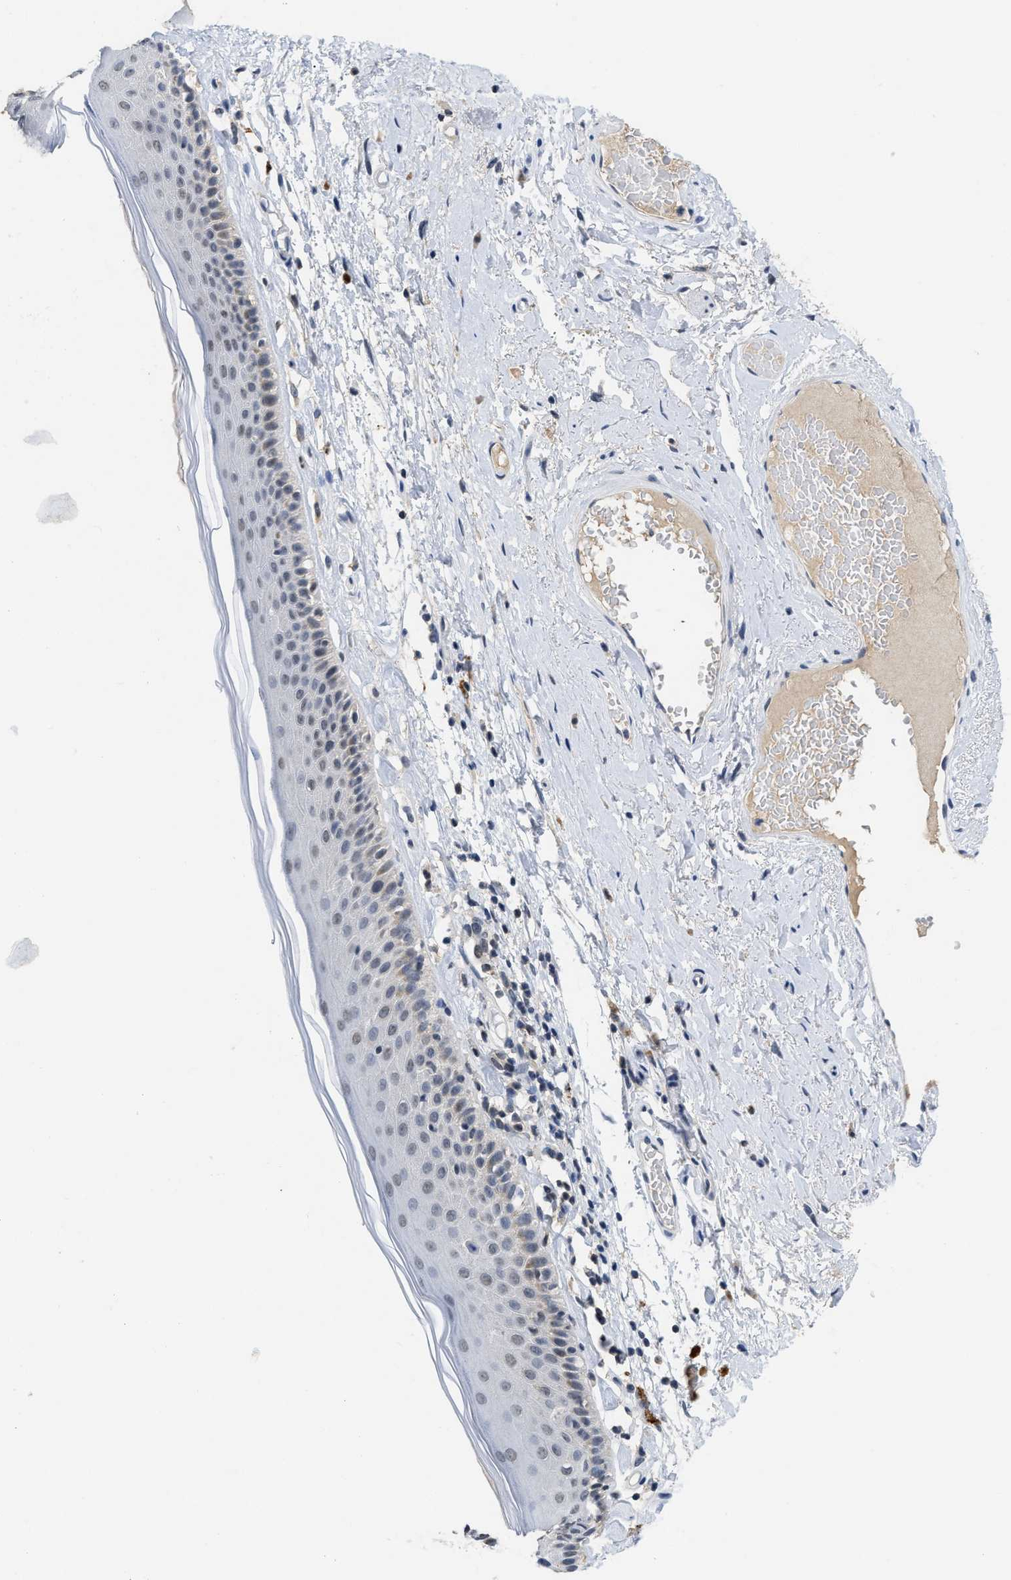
{"staining": {"intensity": "moderate", "quantity": "<25%", "location": "cytoplasmic/membranous,nuclear"}, "tissue": "skin", "cell_type": "Epidermal cells", "image_type": "normal", "snomed": [{"axis": "morphology", "description": "Normal tissue, NOS"}, {"axis": "topography", "description": "Vulva"}], "caption": "DAB immunohistochemical staining of benign skin reveals moderate cytoplasmic/membranous,nuclear protein expression in about <25% of epidermal cells.", "gene": "GGNBP2", "patient": {"sex": "female", "age": 73}}